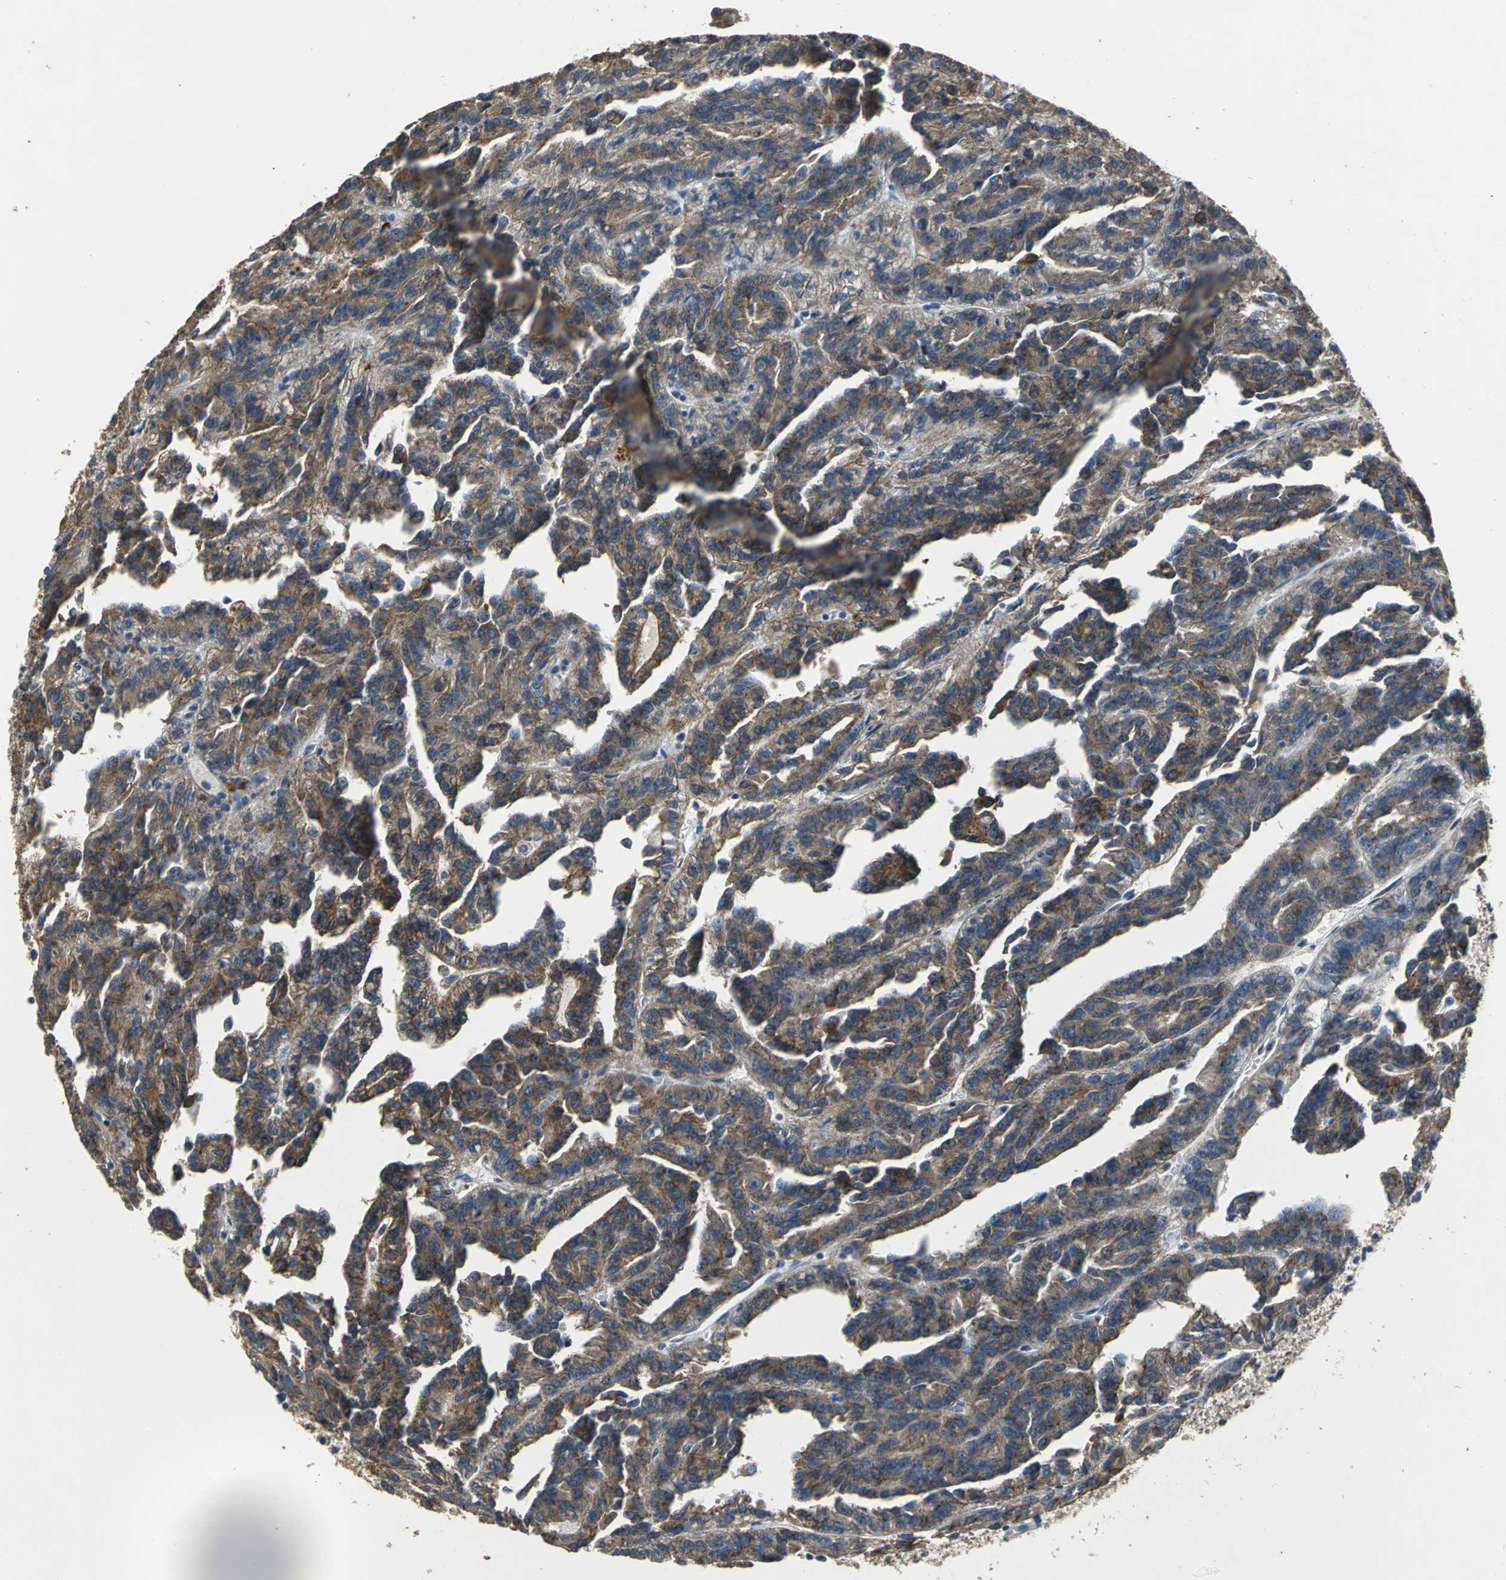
{"staining": {"intensity": "strong", "quantity": ">75%", "location": "cytoplasmic/membranous"}, "tissue": "renal cancer", "cell_type": "Tumor cells", "image_type": "cancer", "snomed": [{"axis": "morphology", "description": "Adenocarcinoma, NOS"}, {"axis": "topography", "description": "Kidney"}], "caption": "Strong cytoplasmic/membranous expression is present in about >75% of tumor cells in renal cancer (adenocarcinoma). (Stains: DAB (3,3'-diaminobenzidine) in brown, nuclei in blue, Microscopy: brightfield microscopy at high magnification).", "gene": "OCLN", "patient": {"sex": "male", "age": 46}}